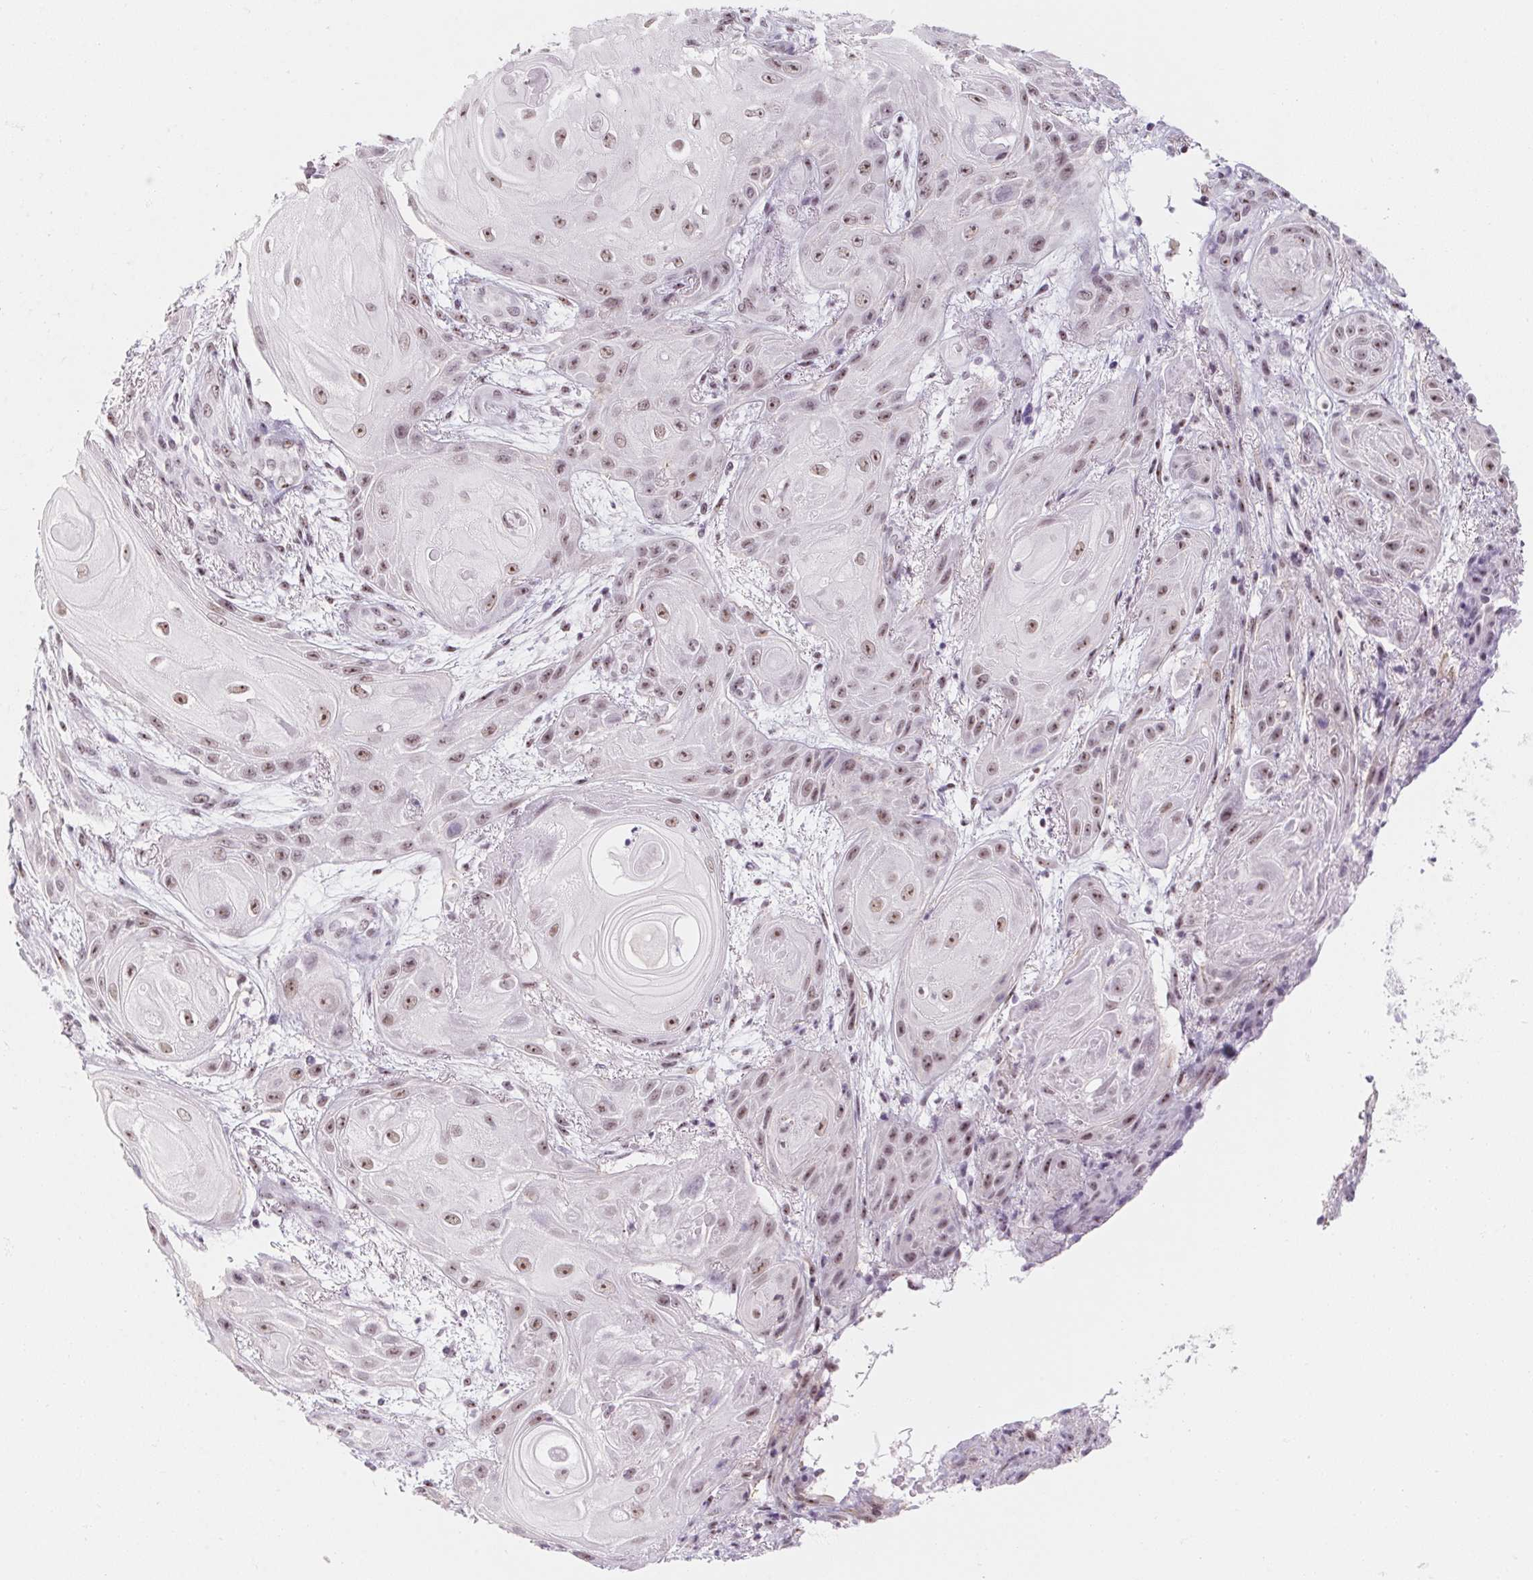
{"staining": {"intensity": "weak", "quantity": ">75%", "location": "nuclear"}, "tissue": "skin cancer", "cell_type": "Tumor cells", "image_type": "cancer", "snomed": [{"axis": "morphology", "description": "Squamous cell carcinoma, NOS"}, {"axis": "topography", "description": "Skin"}], "caption": "A photomicrograph showing weak nuclear expression in approximately >75% of tumor cells in squamous cell carcinoma (skin), as visualized by brown immunohistochemical staining.", "gene": "ZIC4", "patient": {"sex": "male", "age": 62}}